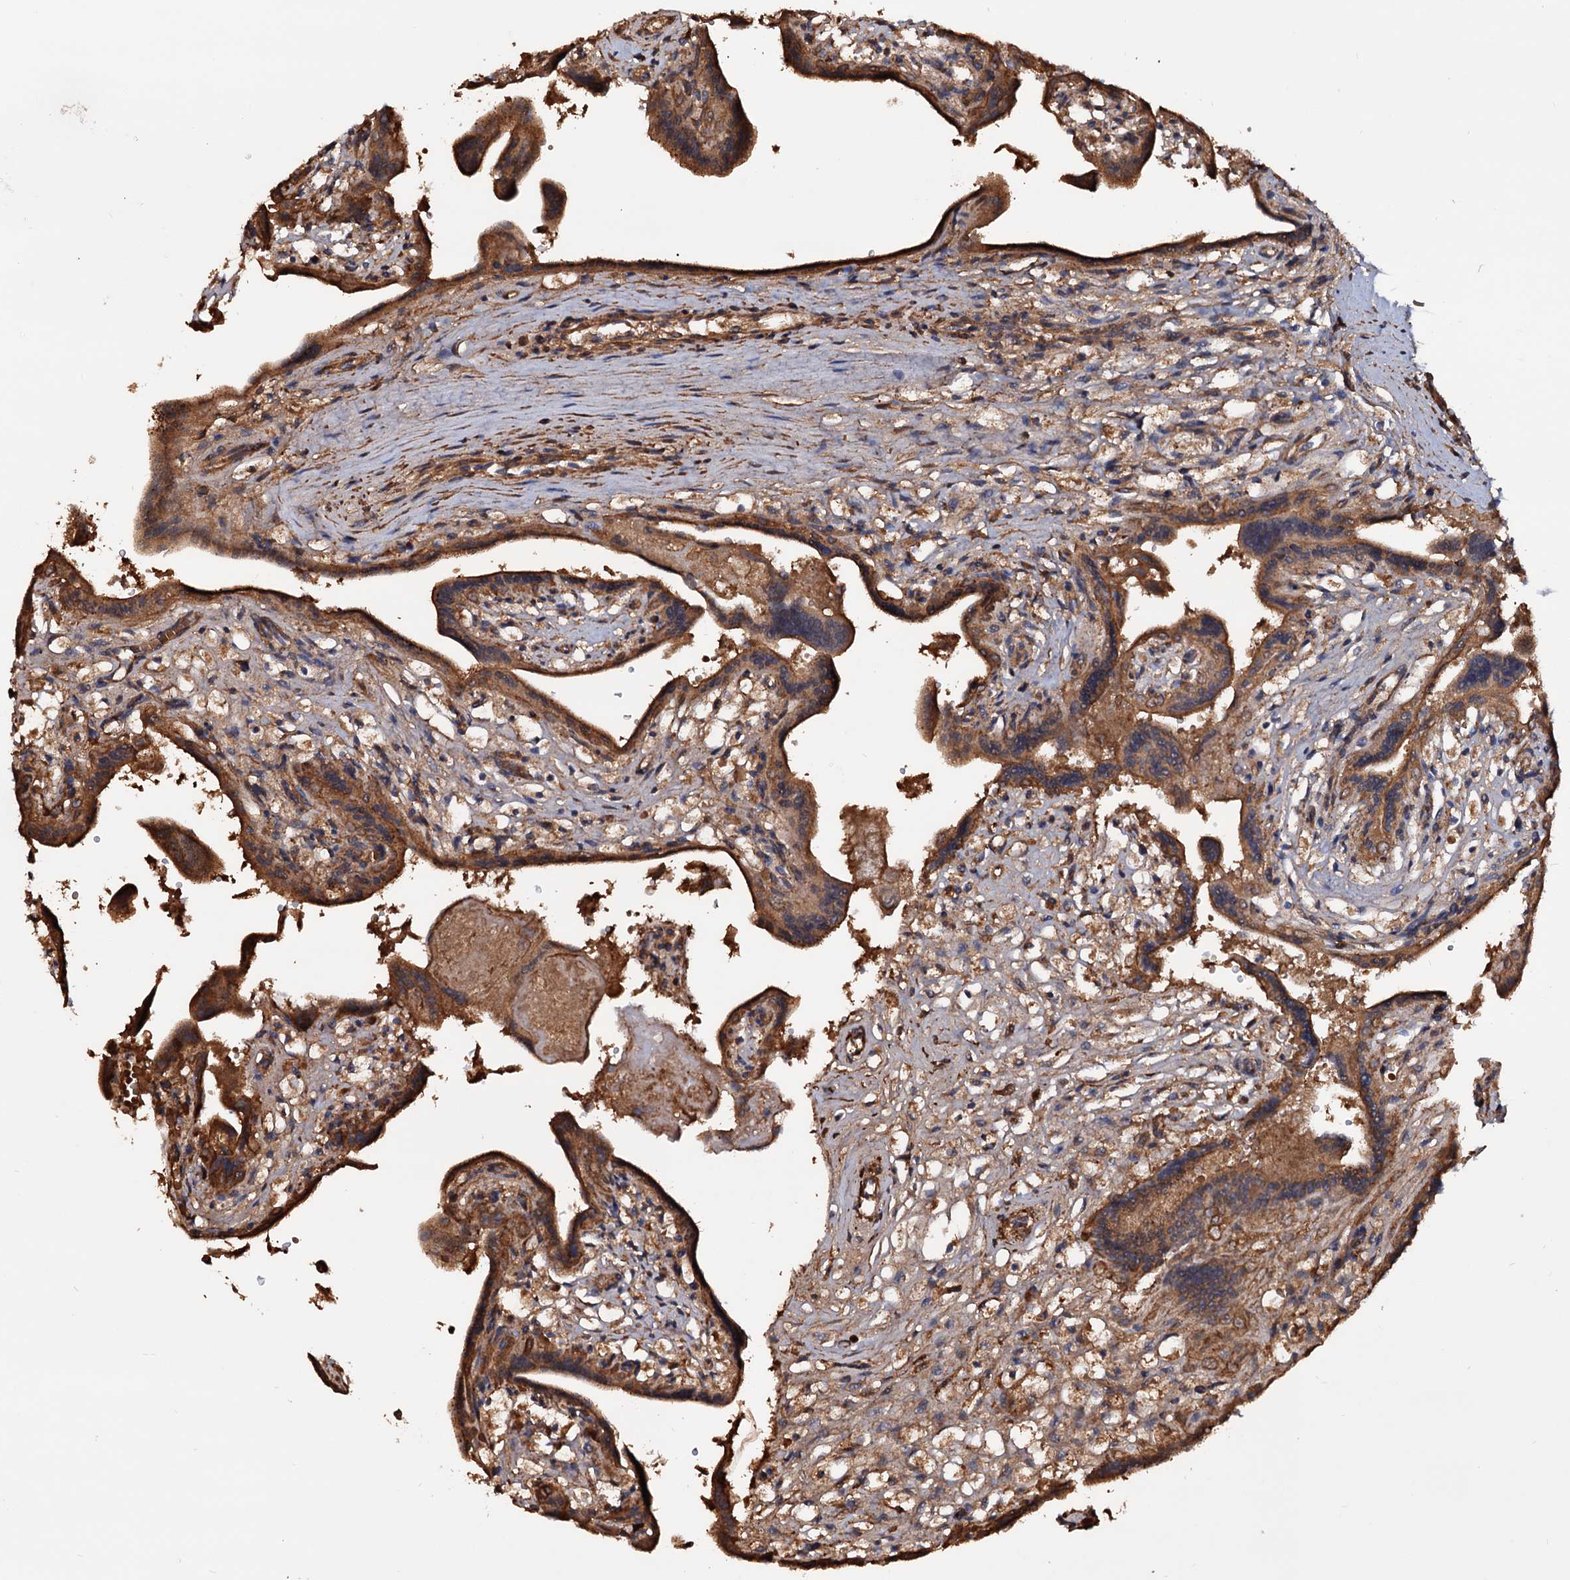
{"staining": {"intensity": "moderate", "quantity": ">75%", "location": "cytoplasmic/membranous"}, "tissue": "placenta", "cell_type": "Trophoblastic cells", "image_type": "normal", "snomed": [{"axis": "morphology", "description": "Normal tissue, NOS"}, {"axis": "topography", "description": "Placenta"}], "caption": "Placenta stained with DAB IHC displays medium levels of moderate cytoplasmic/membranous positivity in approximately >75% of trophoblastic cells.", "gene": "MRPL42", "patient": {"sex": "female", "age": 37}}